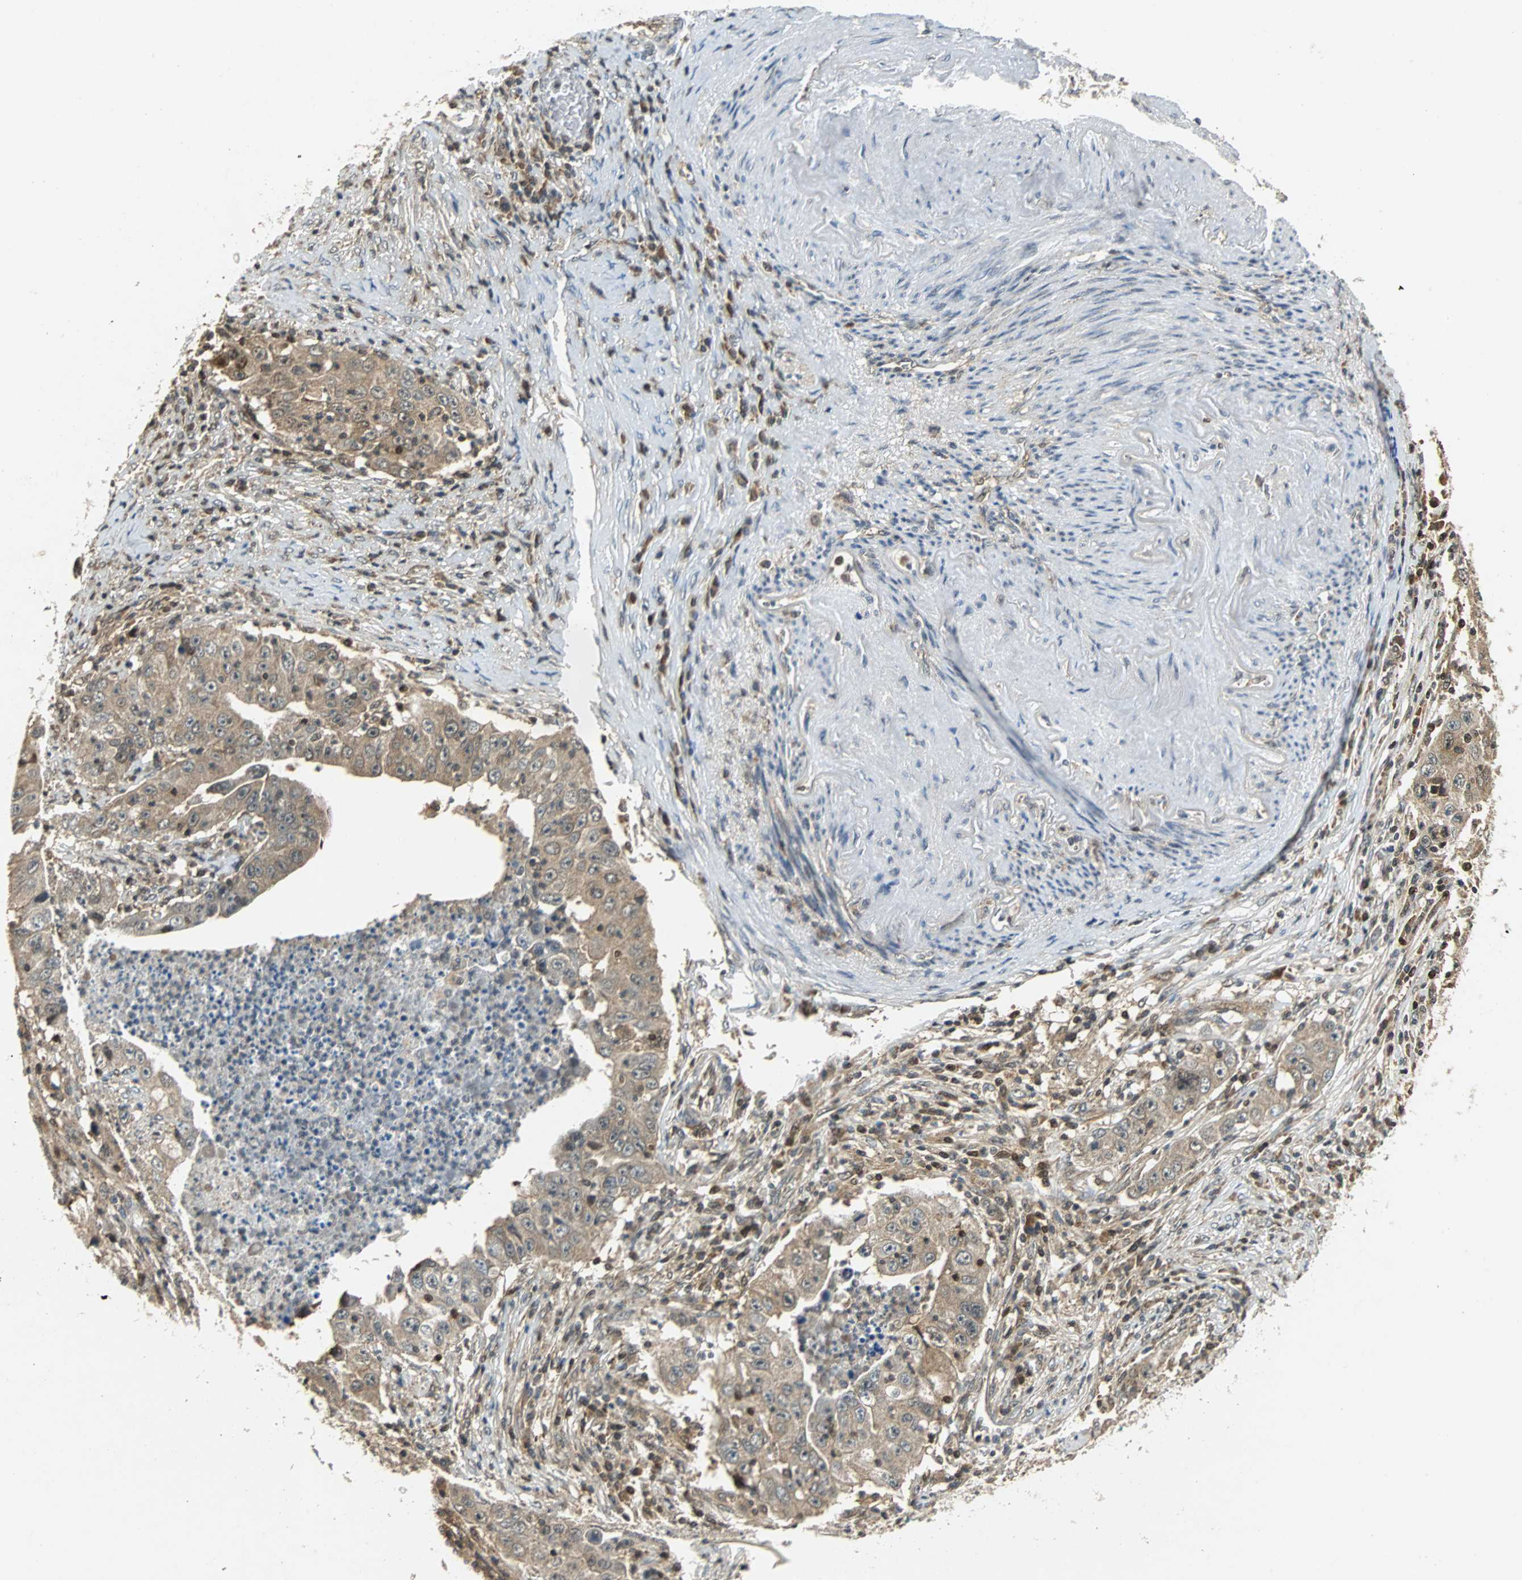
{"staining": {"intensity": "moderate", "quantity": ">75%", "location": "cytoplasmic/membranous"}, "tissue": "lung cancer", "cell_type": "Tumor cells", "image_type": "cancer", "snomed": [{"axis": "morphology", "description": "Squamous cell carcinoma, NOS"}, {"axis": "topography", "description": "Lung"}], "caption": "Protein analysis of lung squamous cell carcinoma tissue shows moderate cytoplasmic/membranous staining in approximately >75% of tumor cells.", "gene": "GSDMD", "patient": {"sex": "male", "age": 64}}